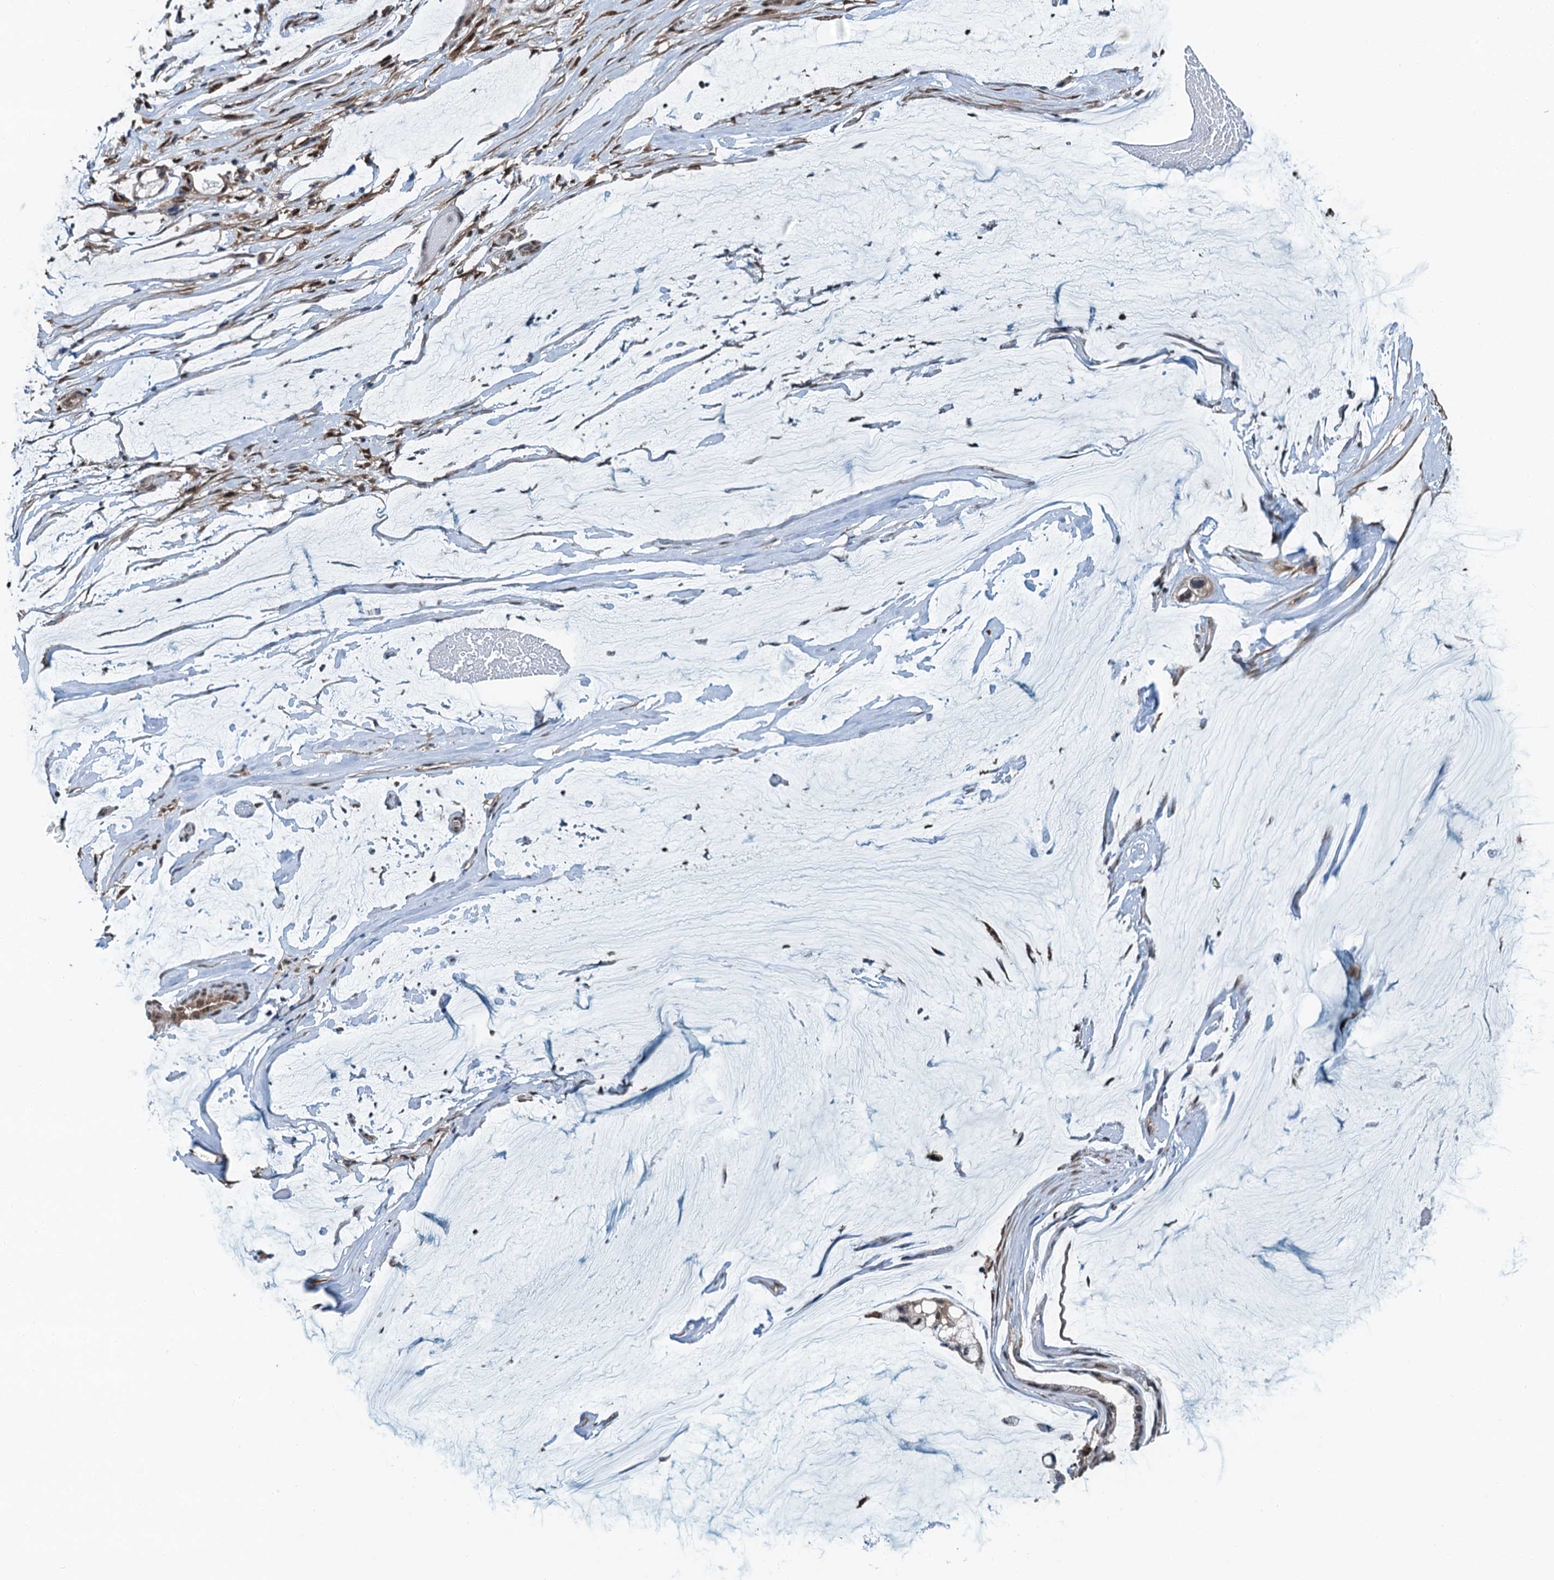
{"staining": {"intensity": "weak", "quantity": ">75%", "location": "cytoplasmic/membranous"}, "tissue": "ovarian cancer", "cell_type": "Tumor cells", "image_type": "cancer", "snomed": [{"axis": "morphology", "description": "Cystadenocarcinoma, mucinous, NOS"}, {"axis": "topography", "description": "Ovary"}], "caption": "Immunohistochemical staining of ovarian cancer displays weak cytoplasmic/membranous protein expression in about >75% of tumor cells.", "gene": "RNH1", "patient": {"sex": "female", "age": 39}}